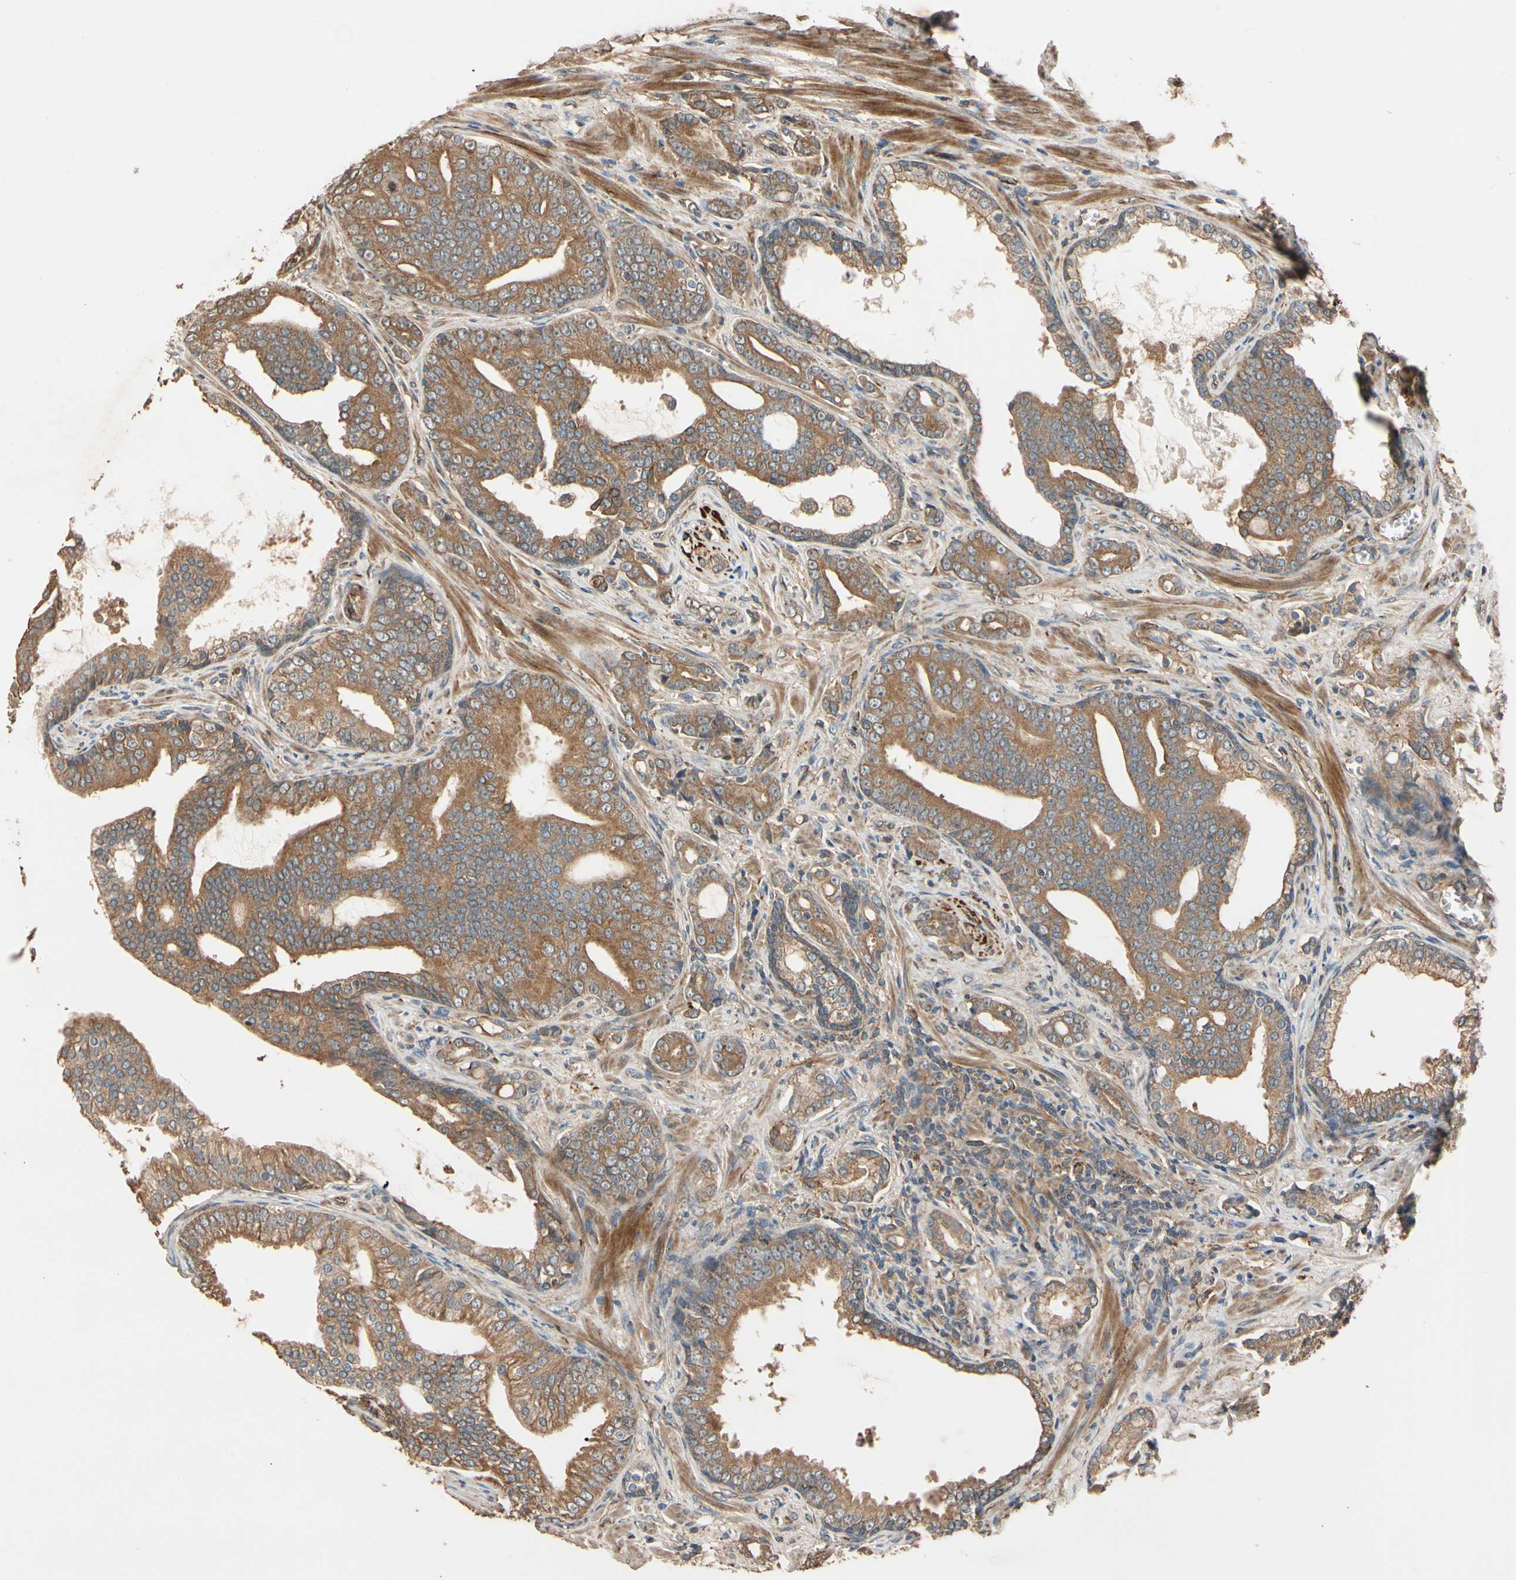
{"staining": {"intensity": "moderate", "quantity": ">75%", "location": "cytoplasmic/membranous"}, "tissue": "prostate cancer", "cell_type": "Tumor cells", "image_type": "cancer", "snomed": [{"axis": "morphology", "description": "Adenocarcinoma, Low grade"}, {"axis": "topography", "description": "Prostate"}], "caption": "IHC (DAB (3,3'-diaminobenzidine)) staining of adenocarcinoma (low-grade) (prostate) displays moderate cytoplasmic/membranous protein staining in about >75% of tumor cells. Immunohistochemistry stains the protein of interest in brown and the nuclei are stained blue.", "gene": "MGRN1", "patient": {"sex": "male", "age": 58}}